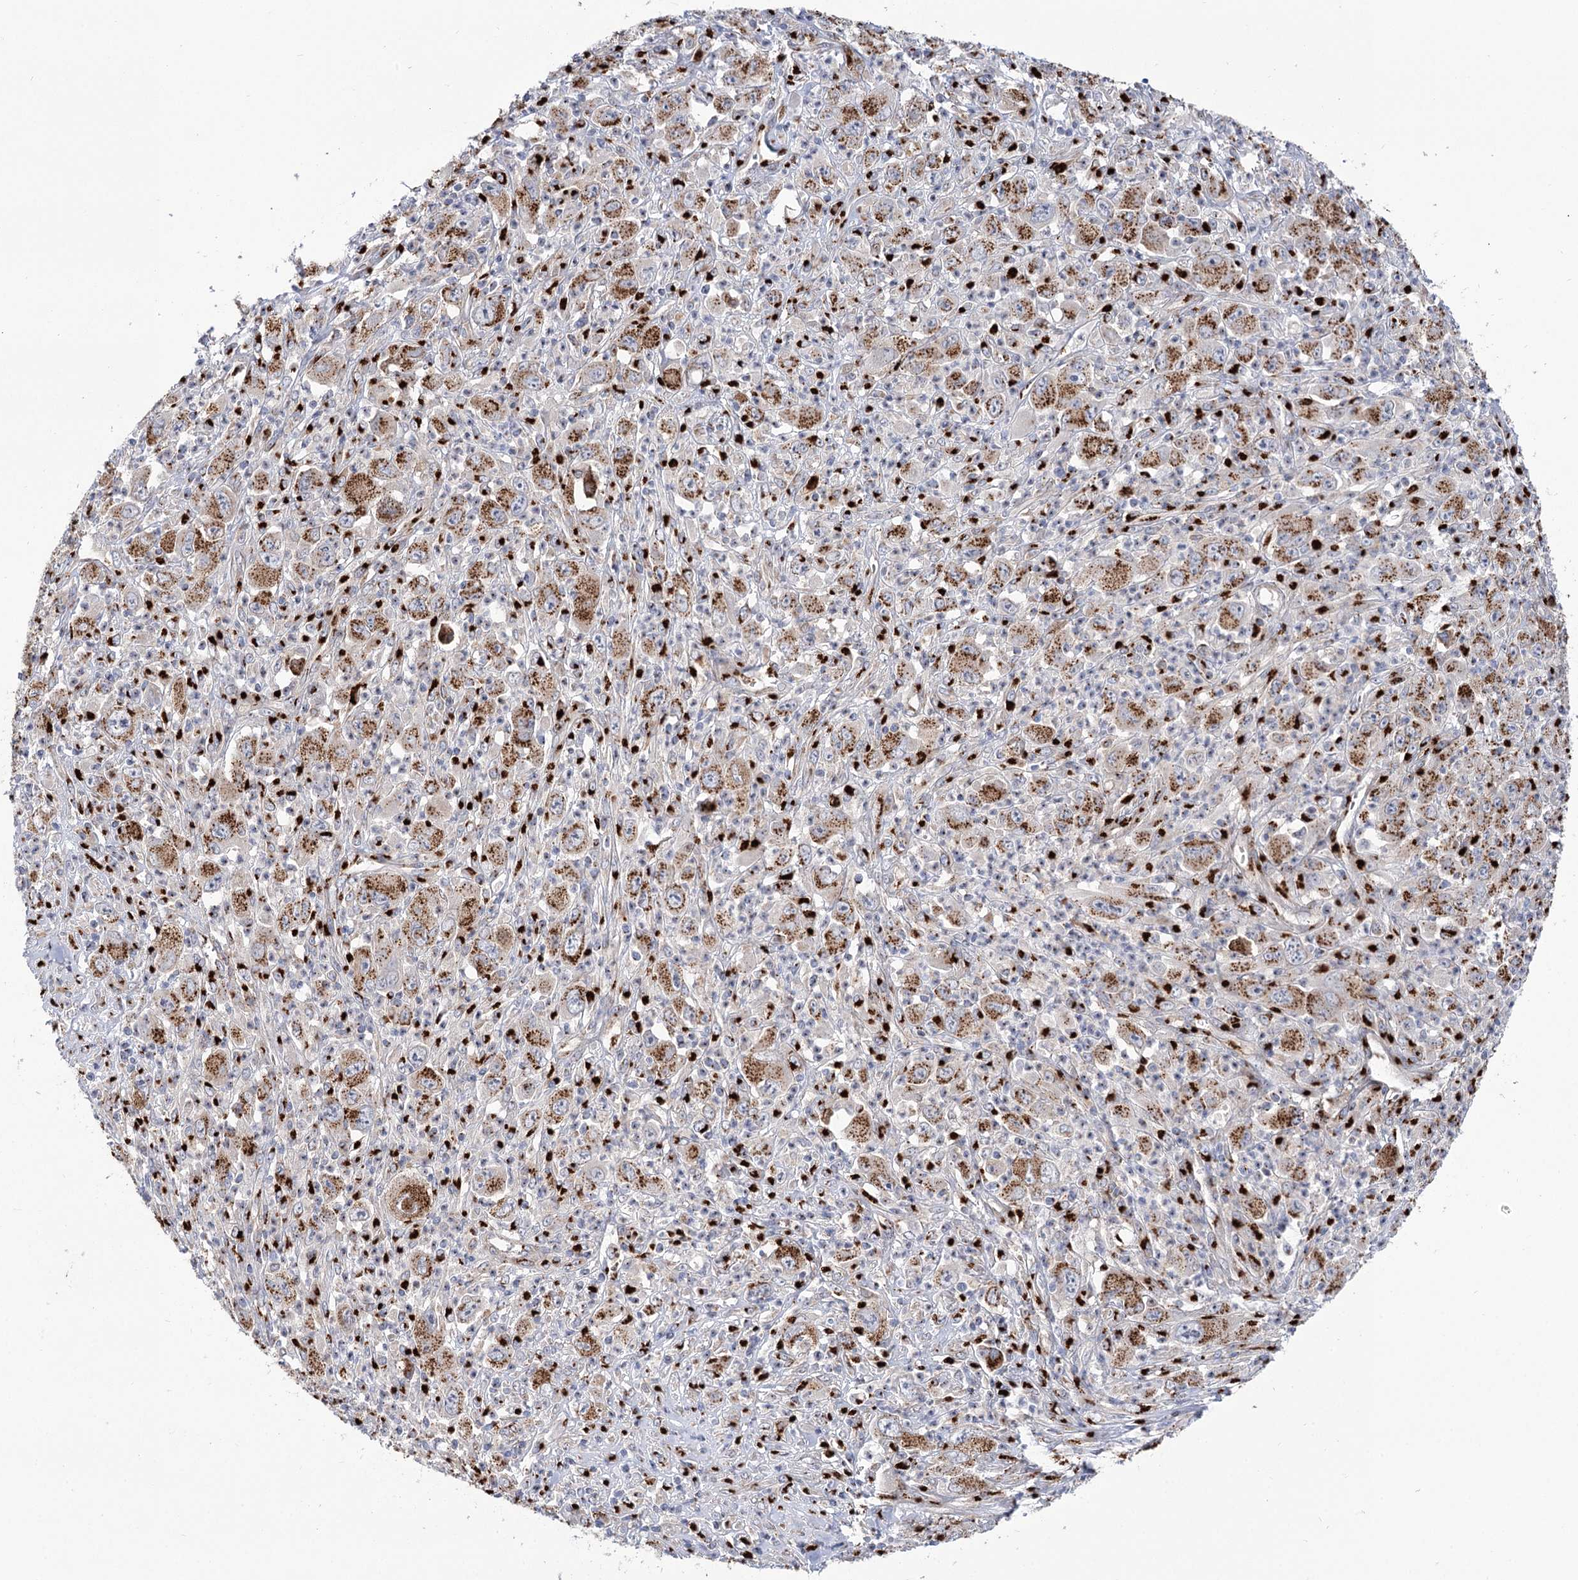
{"staining": {"intensity": "moderate", "quantity": ">75%", "location": "cytoplasmic/membranous"}, "tissue": "melanoma", "cell_type": "Tumor cells", "image_type": "cancer", "snomed": [{"axis": "morphology", "description": "Malignant melanoma, Metastatic site"}, {"axis": "topography", "description": "Skin"}], "caption": "Melanoma stained with IHC shows moderate cytoplasmic/membranous staining in approximately >75% of tumor cells.", "gene": "TMEM165", "patient": {"sex": "female", "age": 56}}